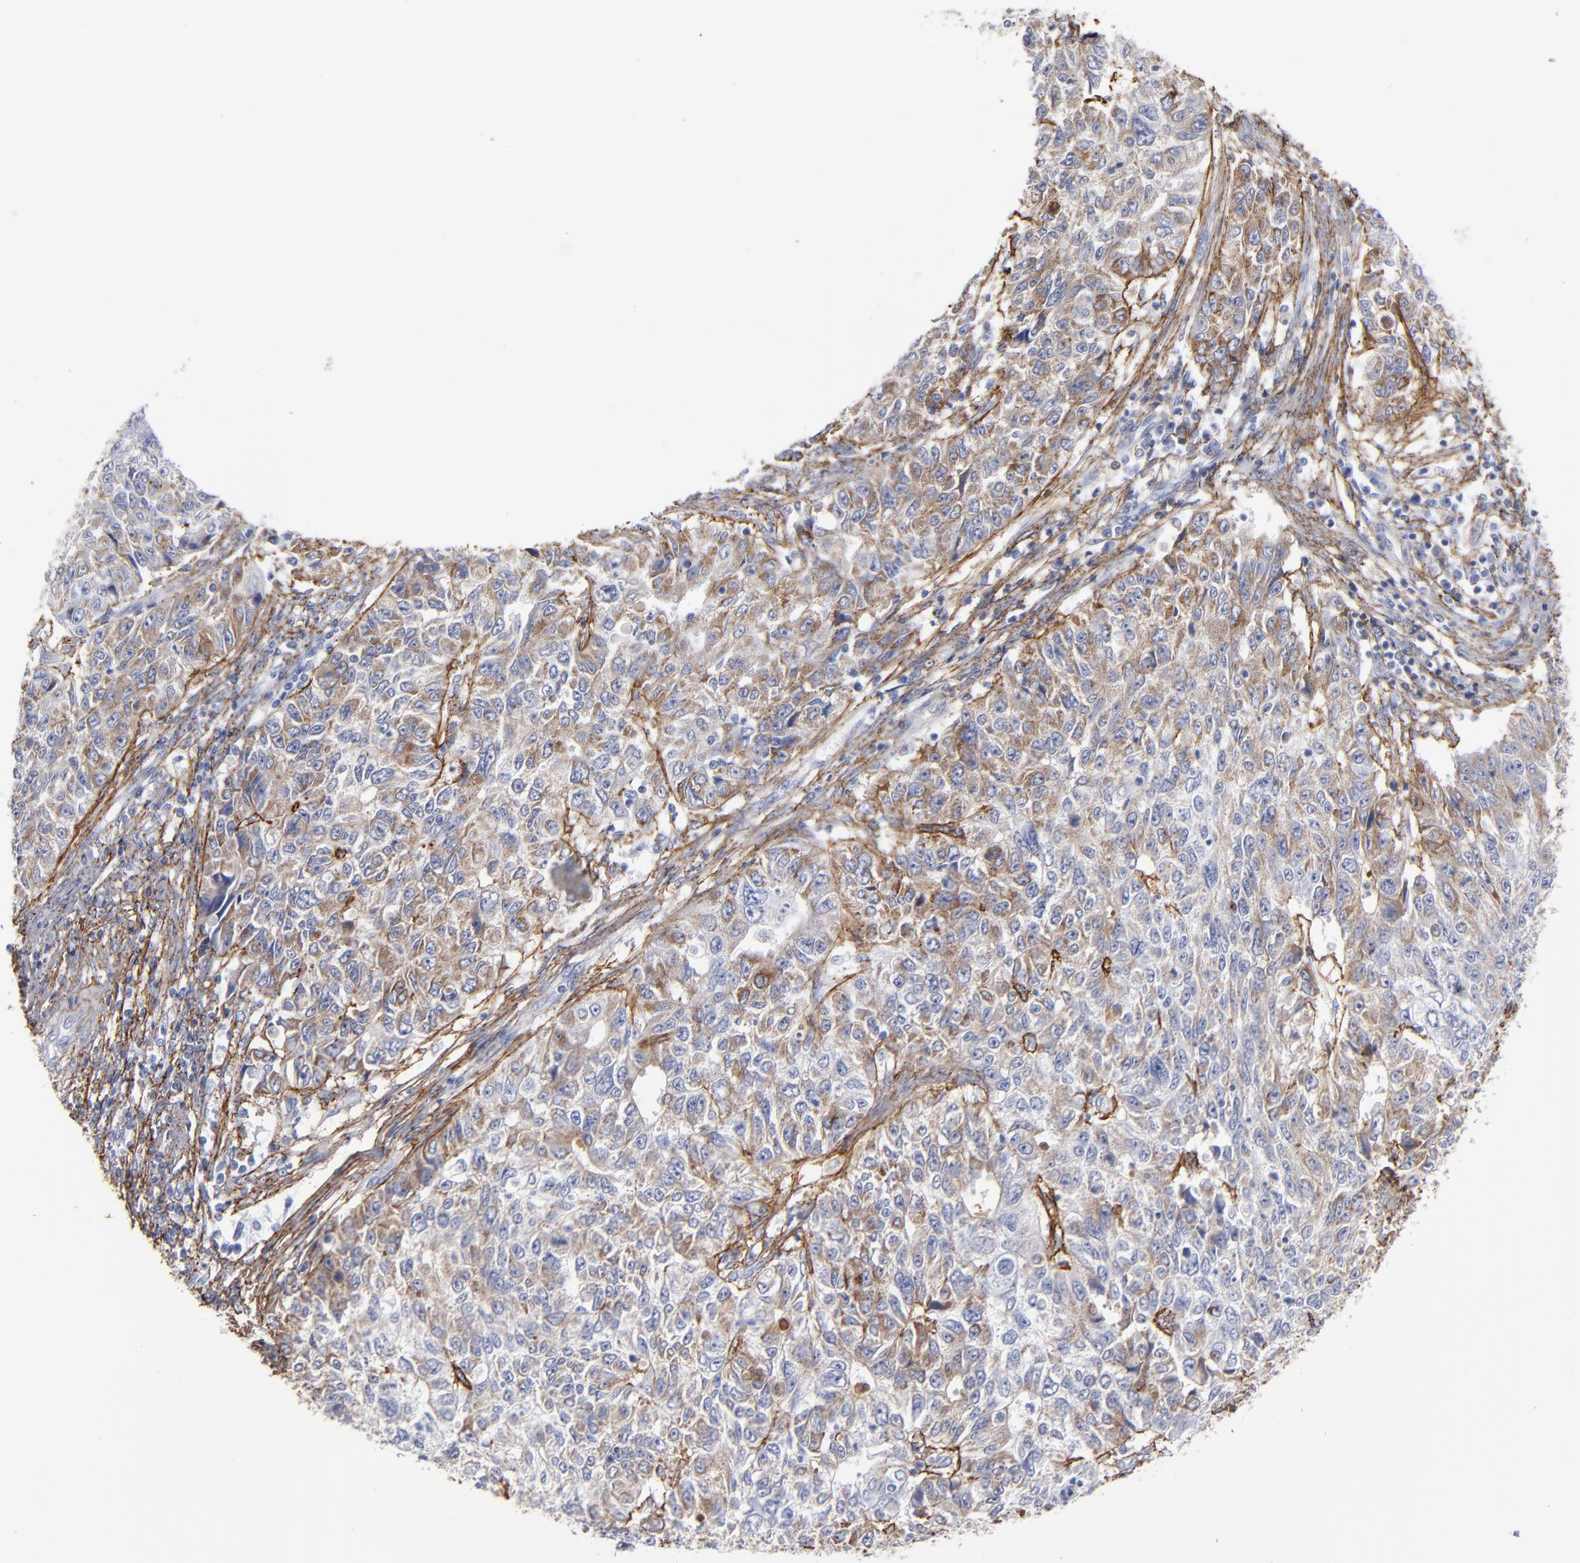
{"staining": {"intensity": "negative", "quantity": "none", "location": "none"}, "tissue": "endometrial cancer", "cell_type": "Tumor cells", "image_type": "cancer", "snomed": [{"axis": "morphology", "description": "Adenocarcinoma, NOS"}, {"axis": "topography", "description": "Endometrium"}], "caption": "High magnification brightfield microscopy of endometrial adenocarcinoma stained with DAB (brown) and counterstained with hematoxylin (blue): tumor cells show no significant expression. (DAB (3,3'-diaminobenzidine) immunohistochemistry (IHC) visualized using brightfield microscopy, high magnification).", "gene": "EMILIN1", "patient": {"sex": "female", "age": 42}}